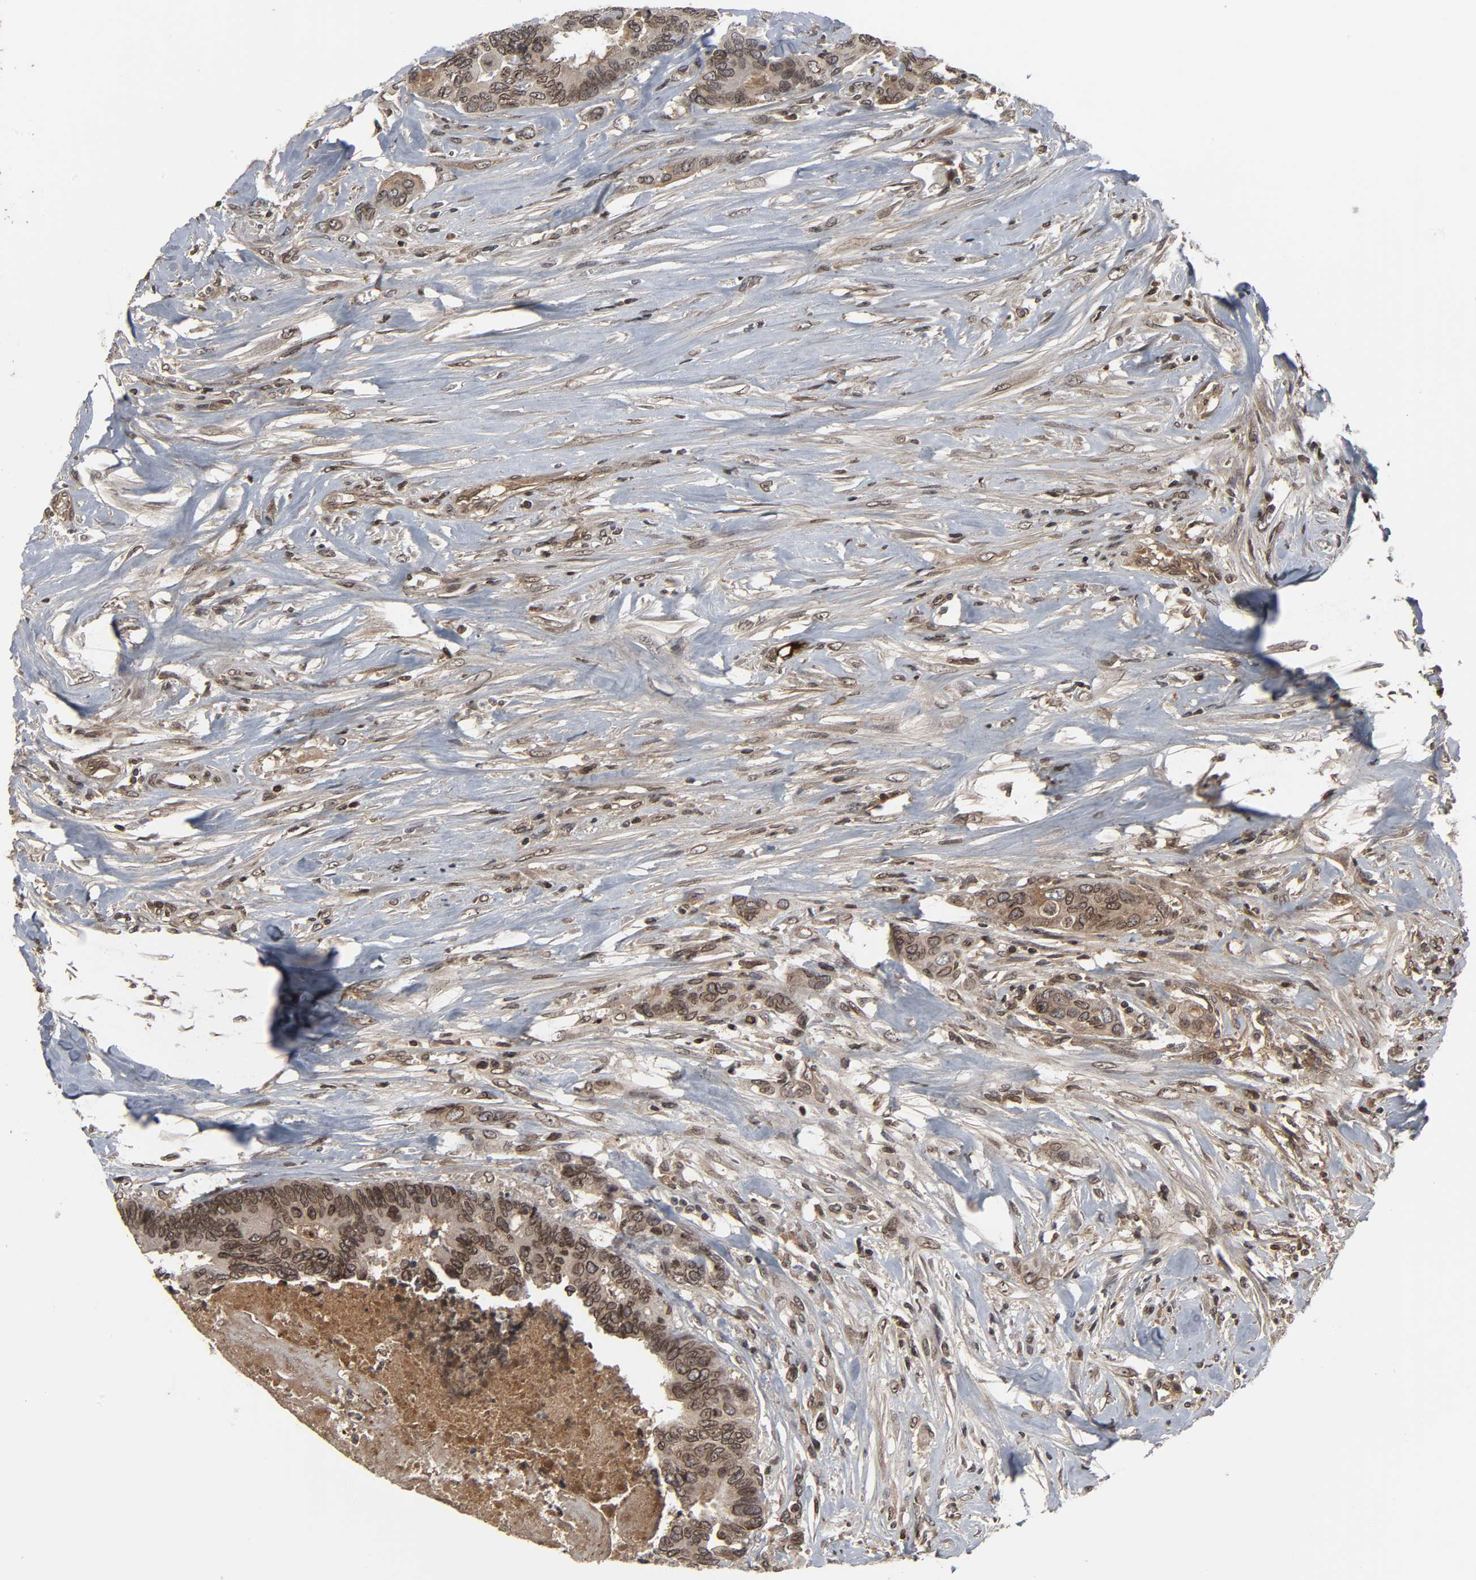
{"staining": {"intensity": "strong", "quantity": ">75%", "location": "cytoplasmic/membranous,nuclear"}, "tissue": "colorectal cancer", "cell_type": "Tumor cells", "image_type": "cancer", "snomed": [{"axis": "morphology", "description": "Adenocarcinoma, NOS"}, {"axis": "topography", "description": "Rectum"}], "caption": "IHC (DAB) staining of colorectal cancer demonstrates strong cytoplasmic/membranous and nuclear protein positivity in about >75% of tumor cells.", "gene": "CPN2", "patient": {"sex": "male", "age": 55}}